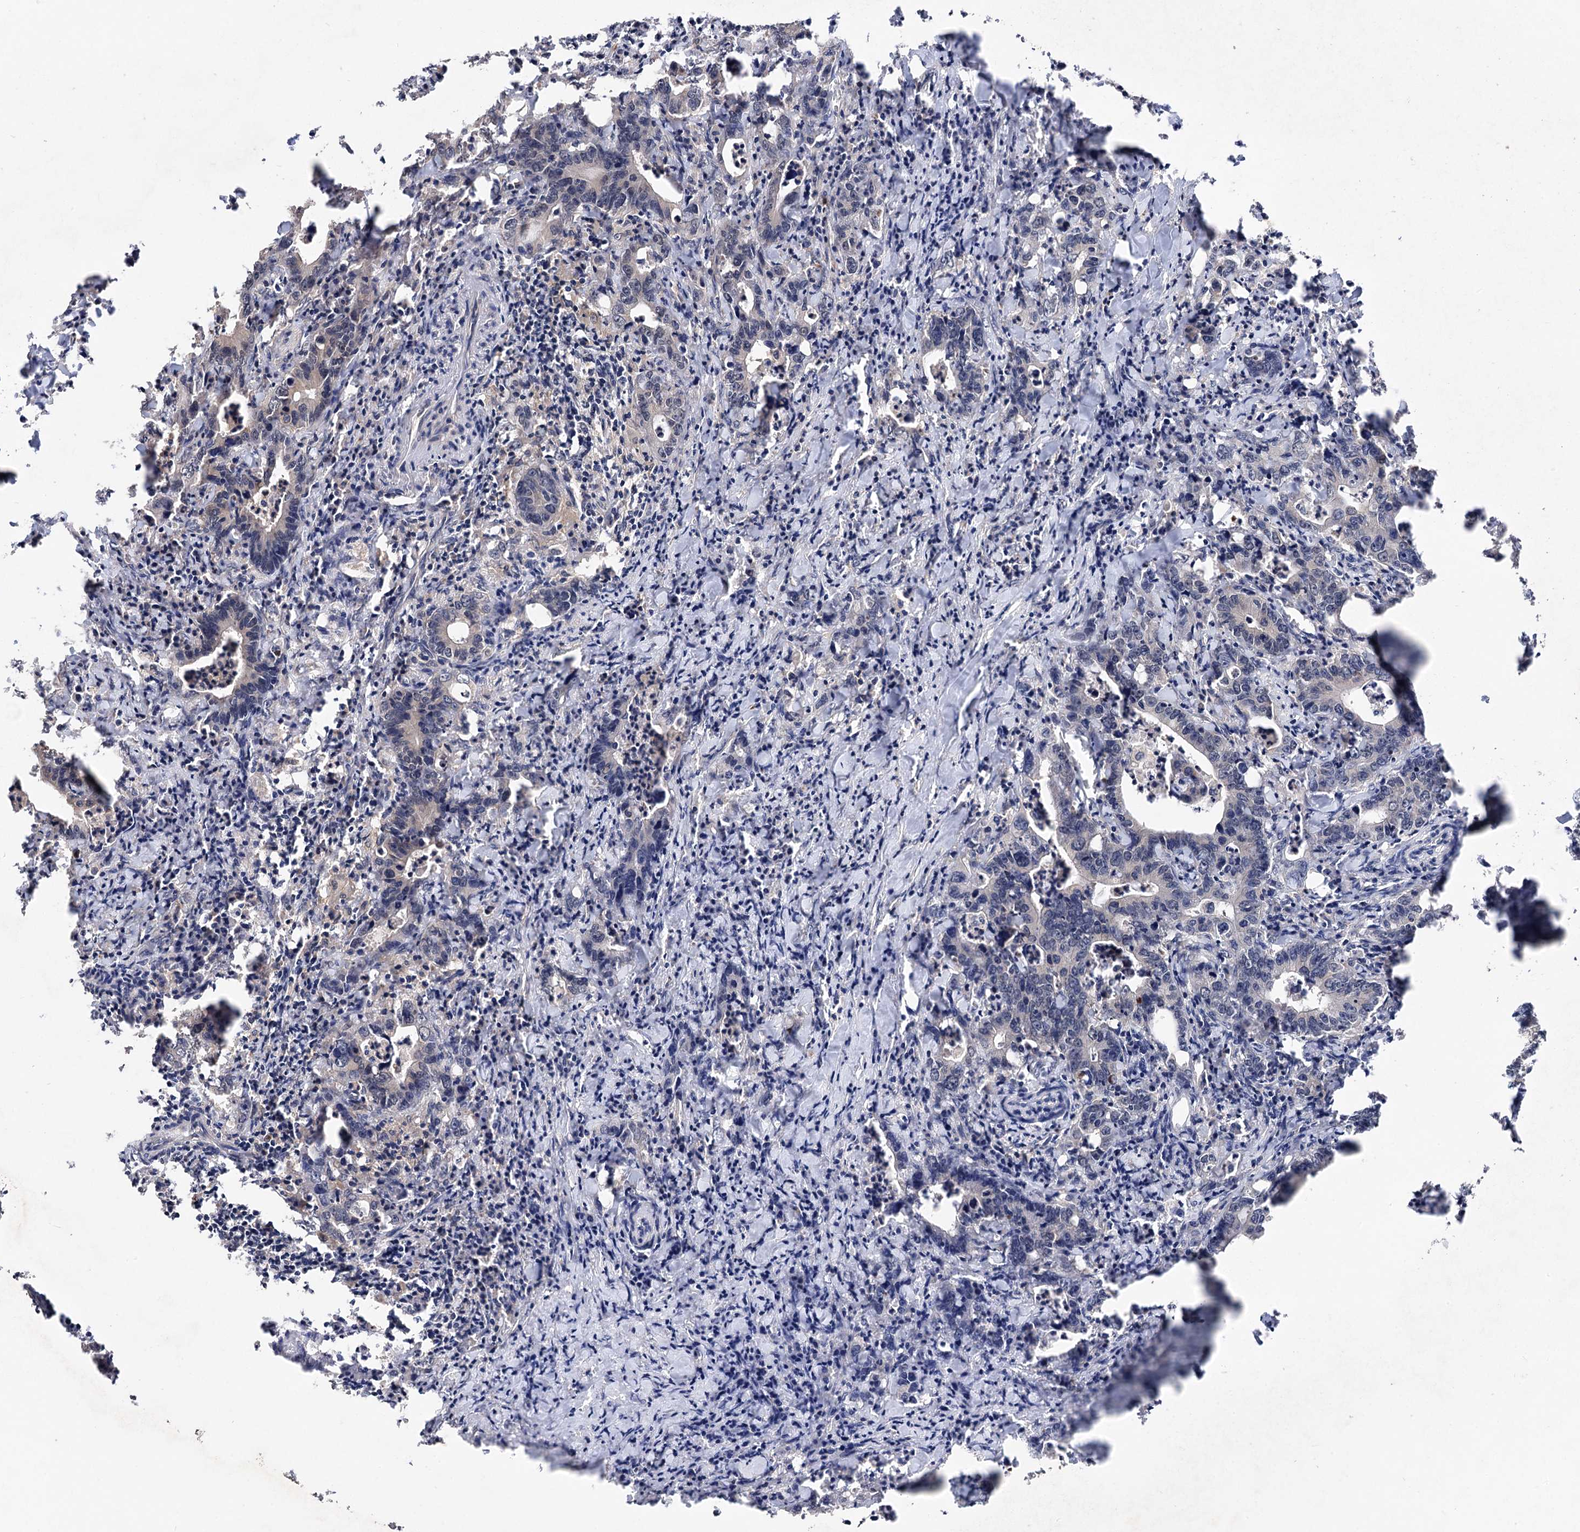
{"staining": {"intensity": "negative", "quantity": "none", "location": "none"}, "tissue": "colorectal cancer", "cell_type": "Tumor cells", "image_type": "cancer", "snomed": [{"axis": "morphology", "description": "Adenocarcinoma, NOS"}, {"axis": "topography", "description": "Colon"}], "caption": "An image of colorectal adenocarcinoma stained for a protein displays no brown staining in tumor cells.", "gene": "NUDCD2", "patient": {"sex": "female", "age": 75}}